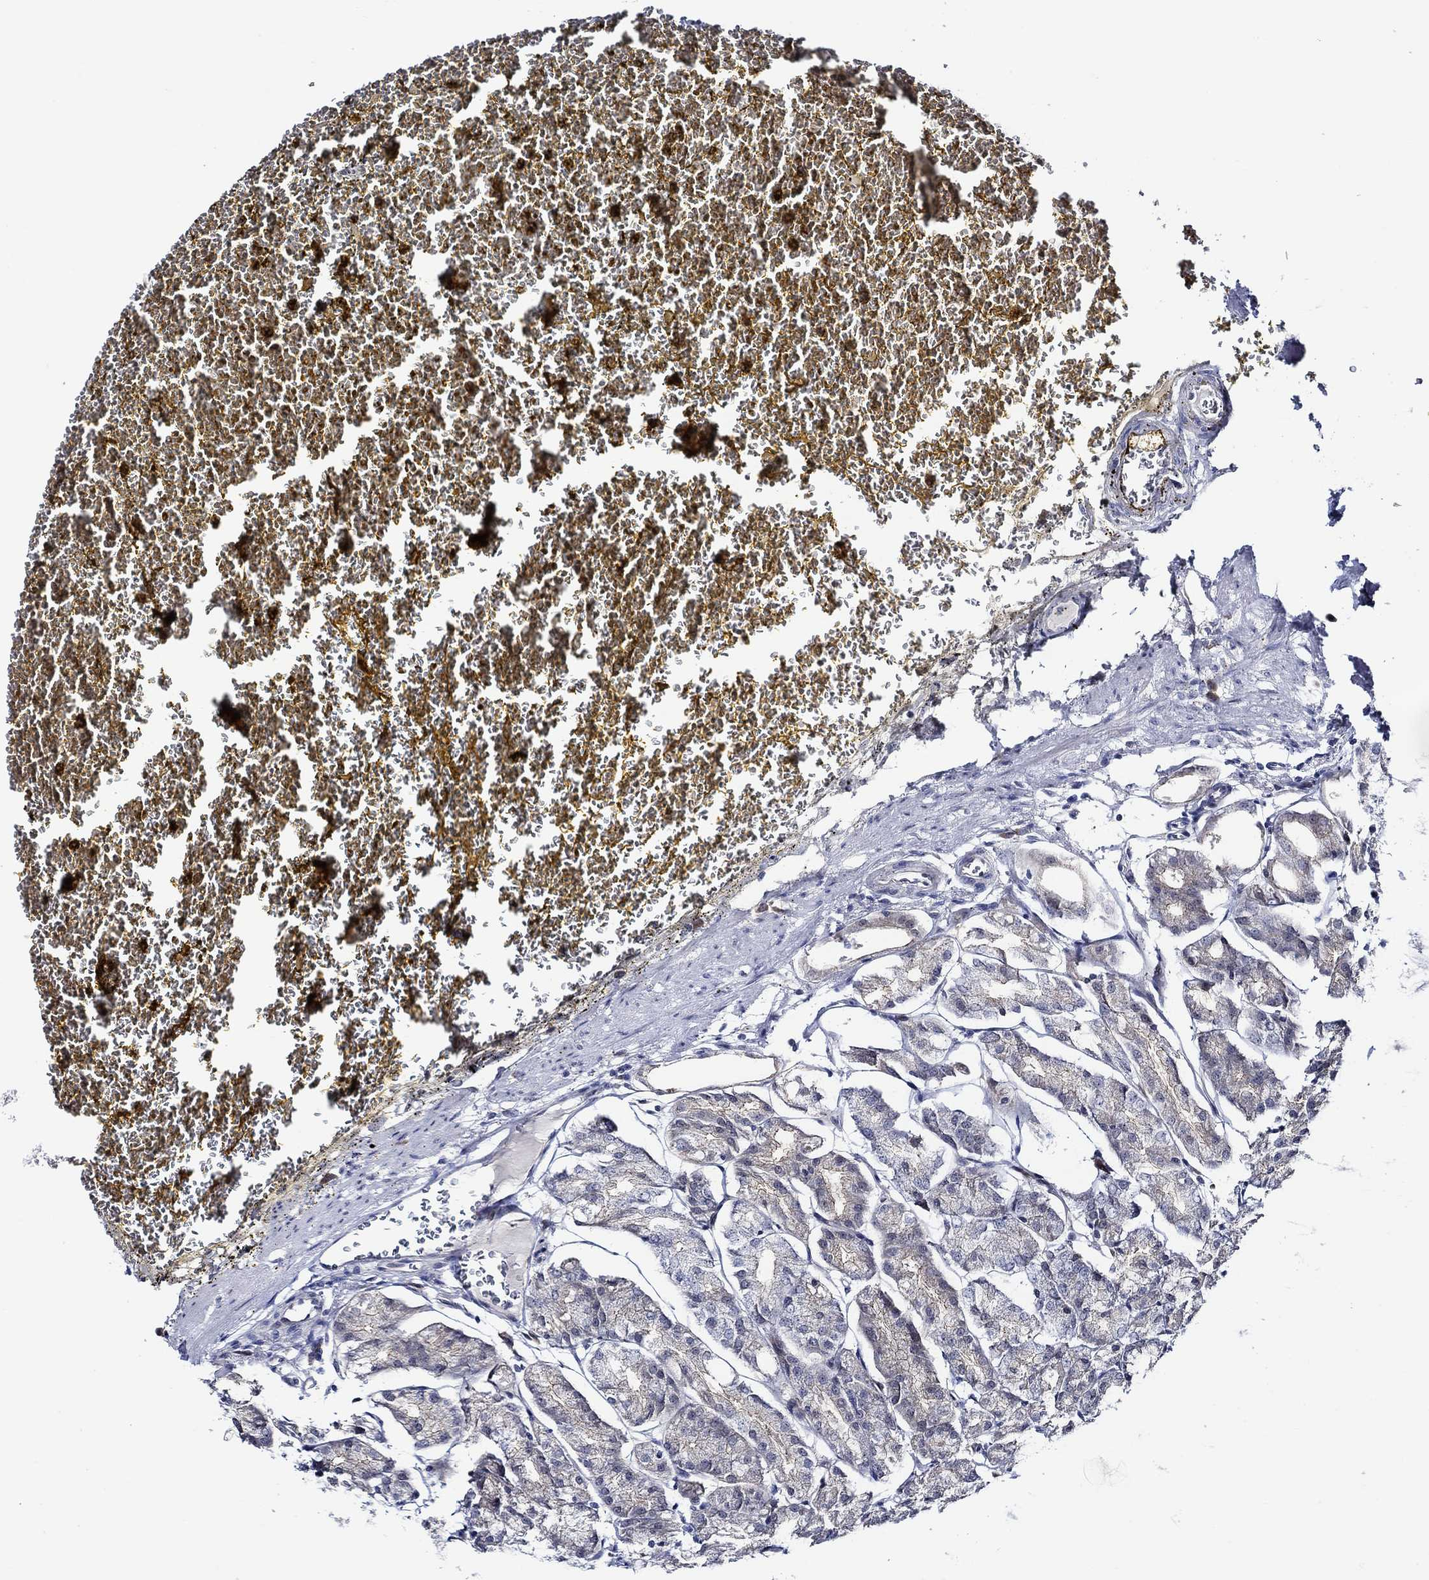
{"staining": {"intensity": "negative", "quantity": "none", "location": "none"}, "tissue": "stomach", "cell_type": "Glandular cells", "image_type": "normal", "snomed": [{"axis": "morphology", "description": "Normal tissue, NOS"}, {"axis": "topography", "description": "Stomach, lower"}], "caption": "Immunohistochemical staining of normal human stomach exhibits no significant positivity in glandular cells.", "gene": "C8orf48", "patient": {"sex": "male", "age": 71}}